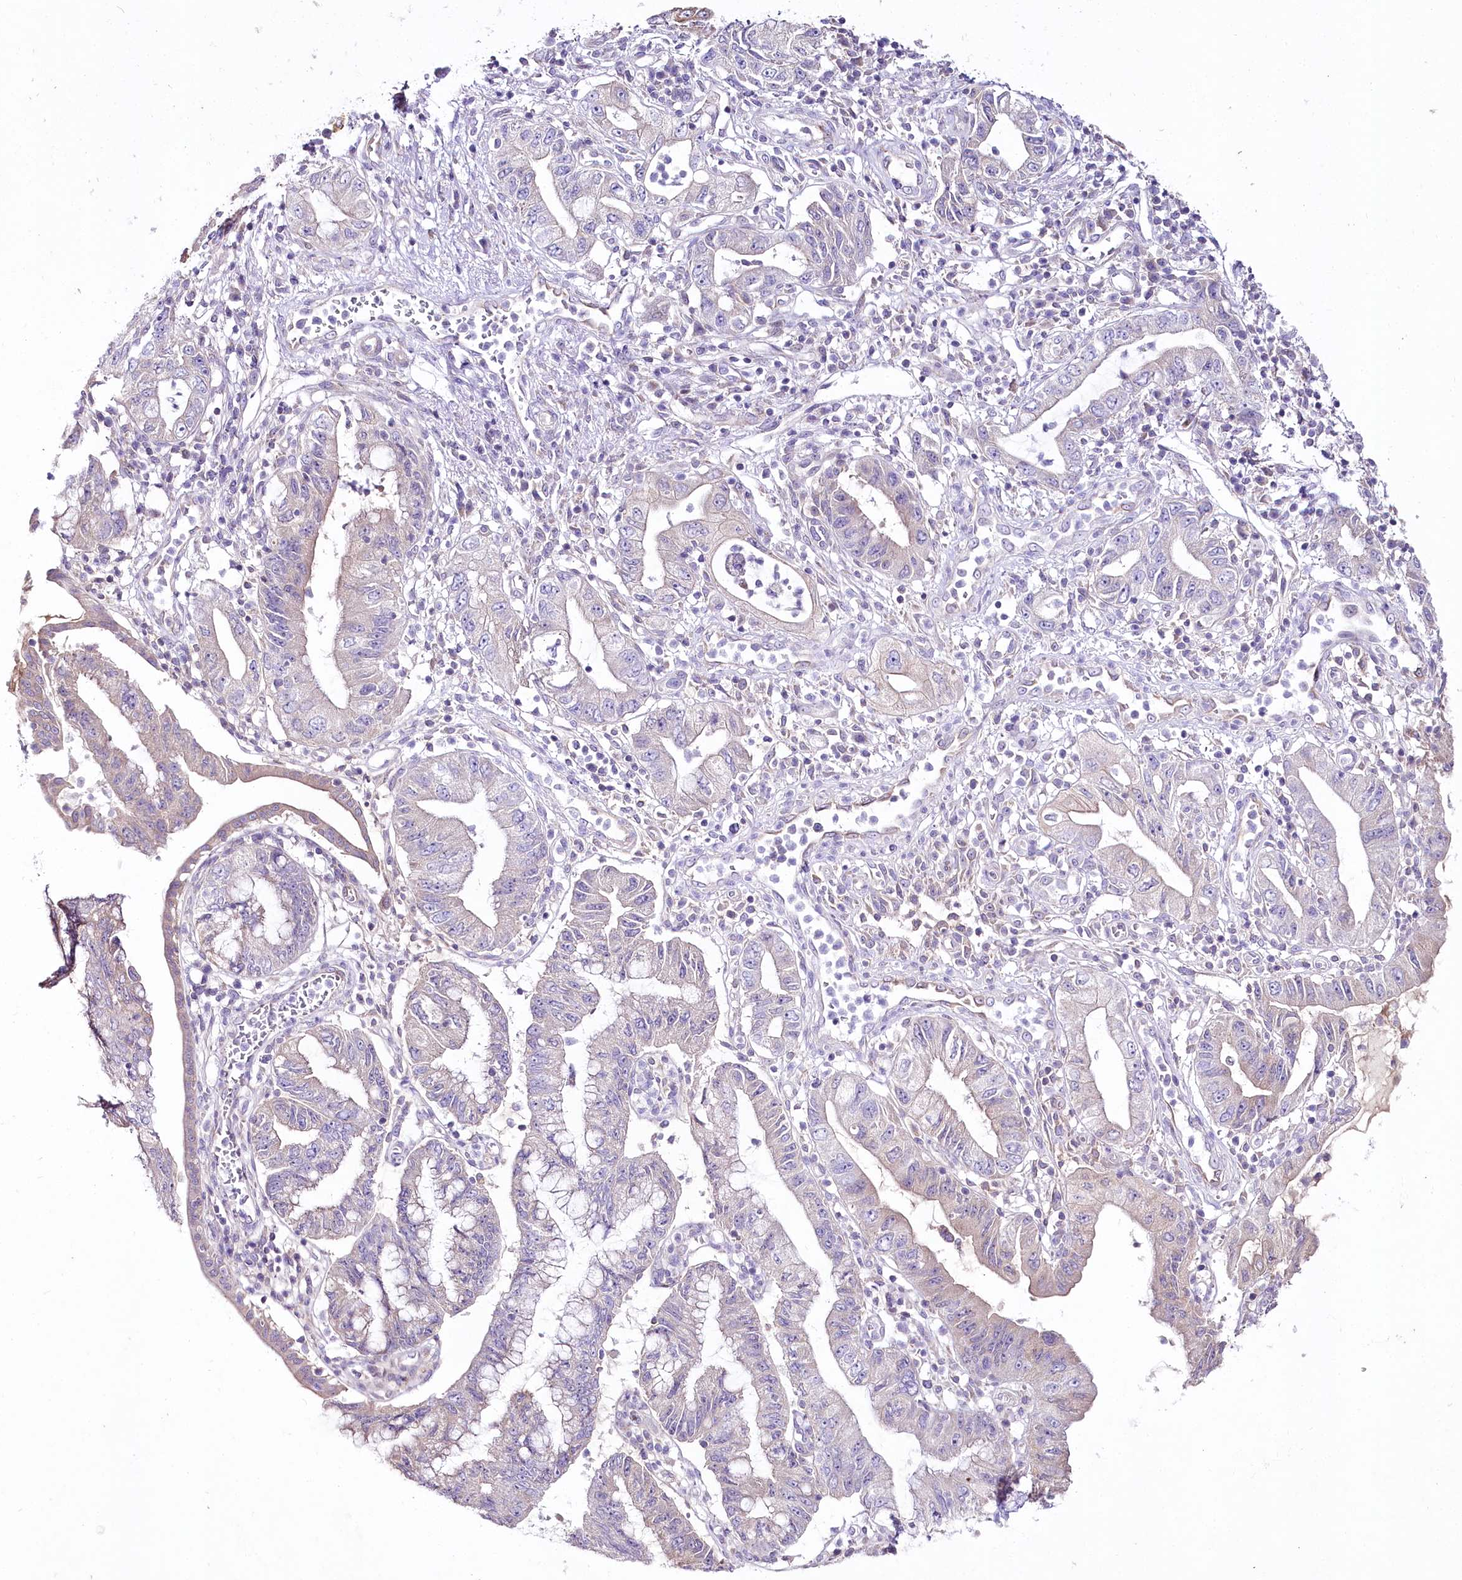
{"staining": {"intensity": "weak", "quantity": "<25%", "location": "cytoplasmic/membranous"}, "tissue": "pancreatic cancer", "cell_type": "Tumor cells", "image_type": "cancer", "snomed": [{"axis": "morphology", "description": "Adenocarcinoma, NOS"}, {"axis": "topography", "description": "Pancreas"}], "caption": "IHC photomicrograph of human pancreatic adenocarcinoma stained for a protein (brown), which reveals no staining in tumor cells.", "gene": "LRRC14B", "patient": {"sex": "female", "age": 73}}